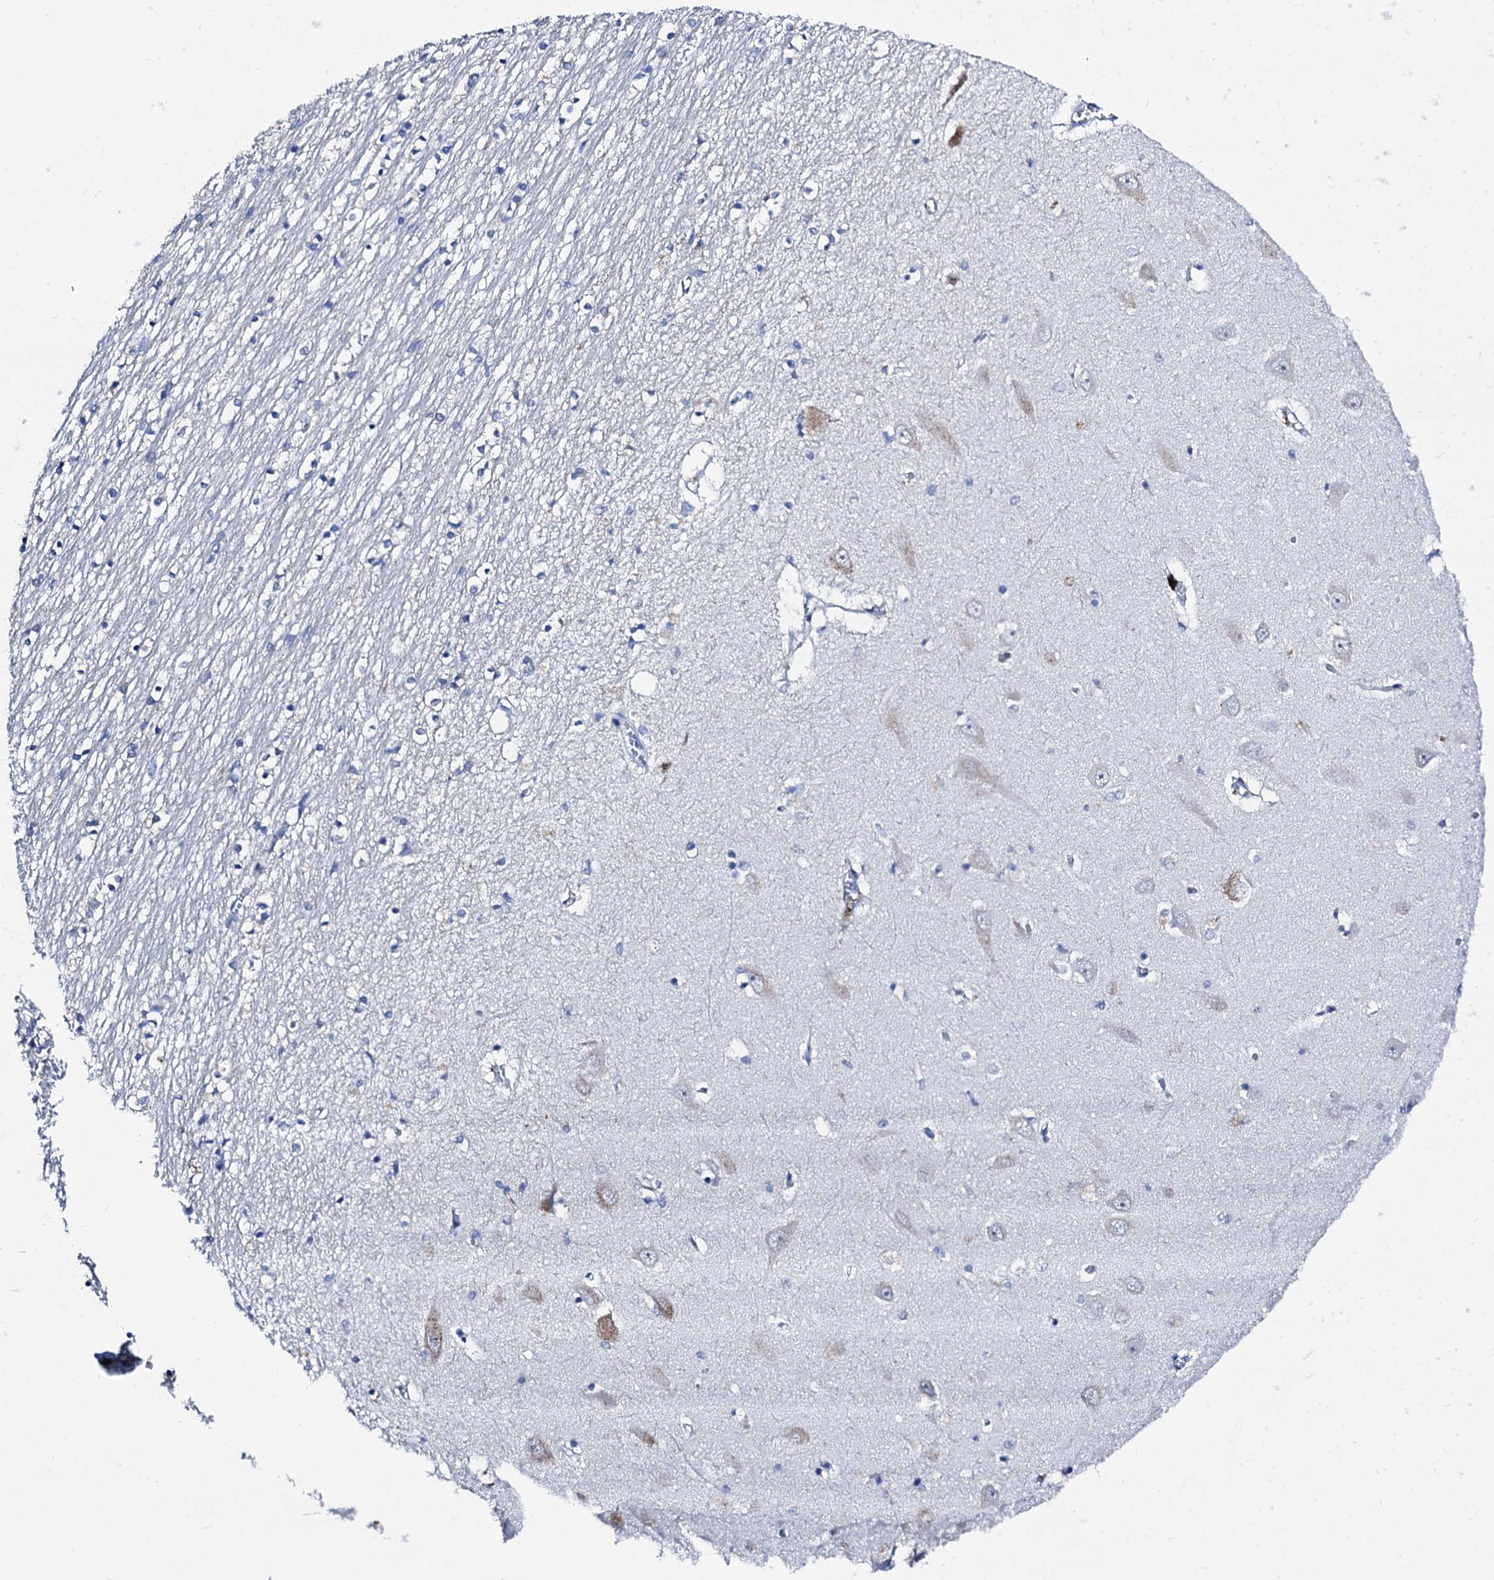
{"staining": {"intensity": "negative", "quantity": "none", "location": "none"}, "tissue": "hippocampus", "cell_type": "Glial cells", "image_type": "normal", "snomed": [{"axis": "morphology", "description": "Normal tissue, NOS"}, {"axis": "topography", "description": "Hippocampus"}], "caption": "The histopathology image demonstrates no staining of glial cells in normal hippocampus.", "gene": "TRAFD1", "patient": {"sex": "male", "age": 70}}